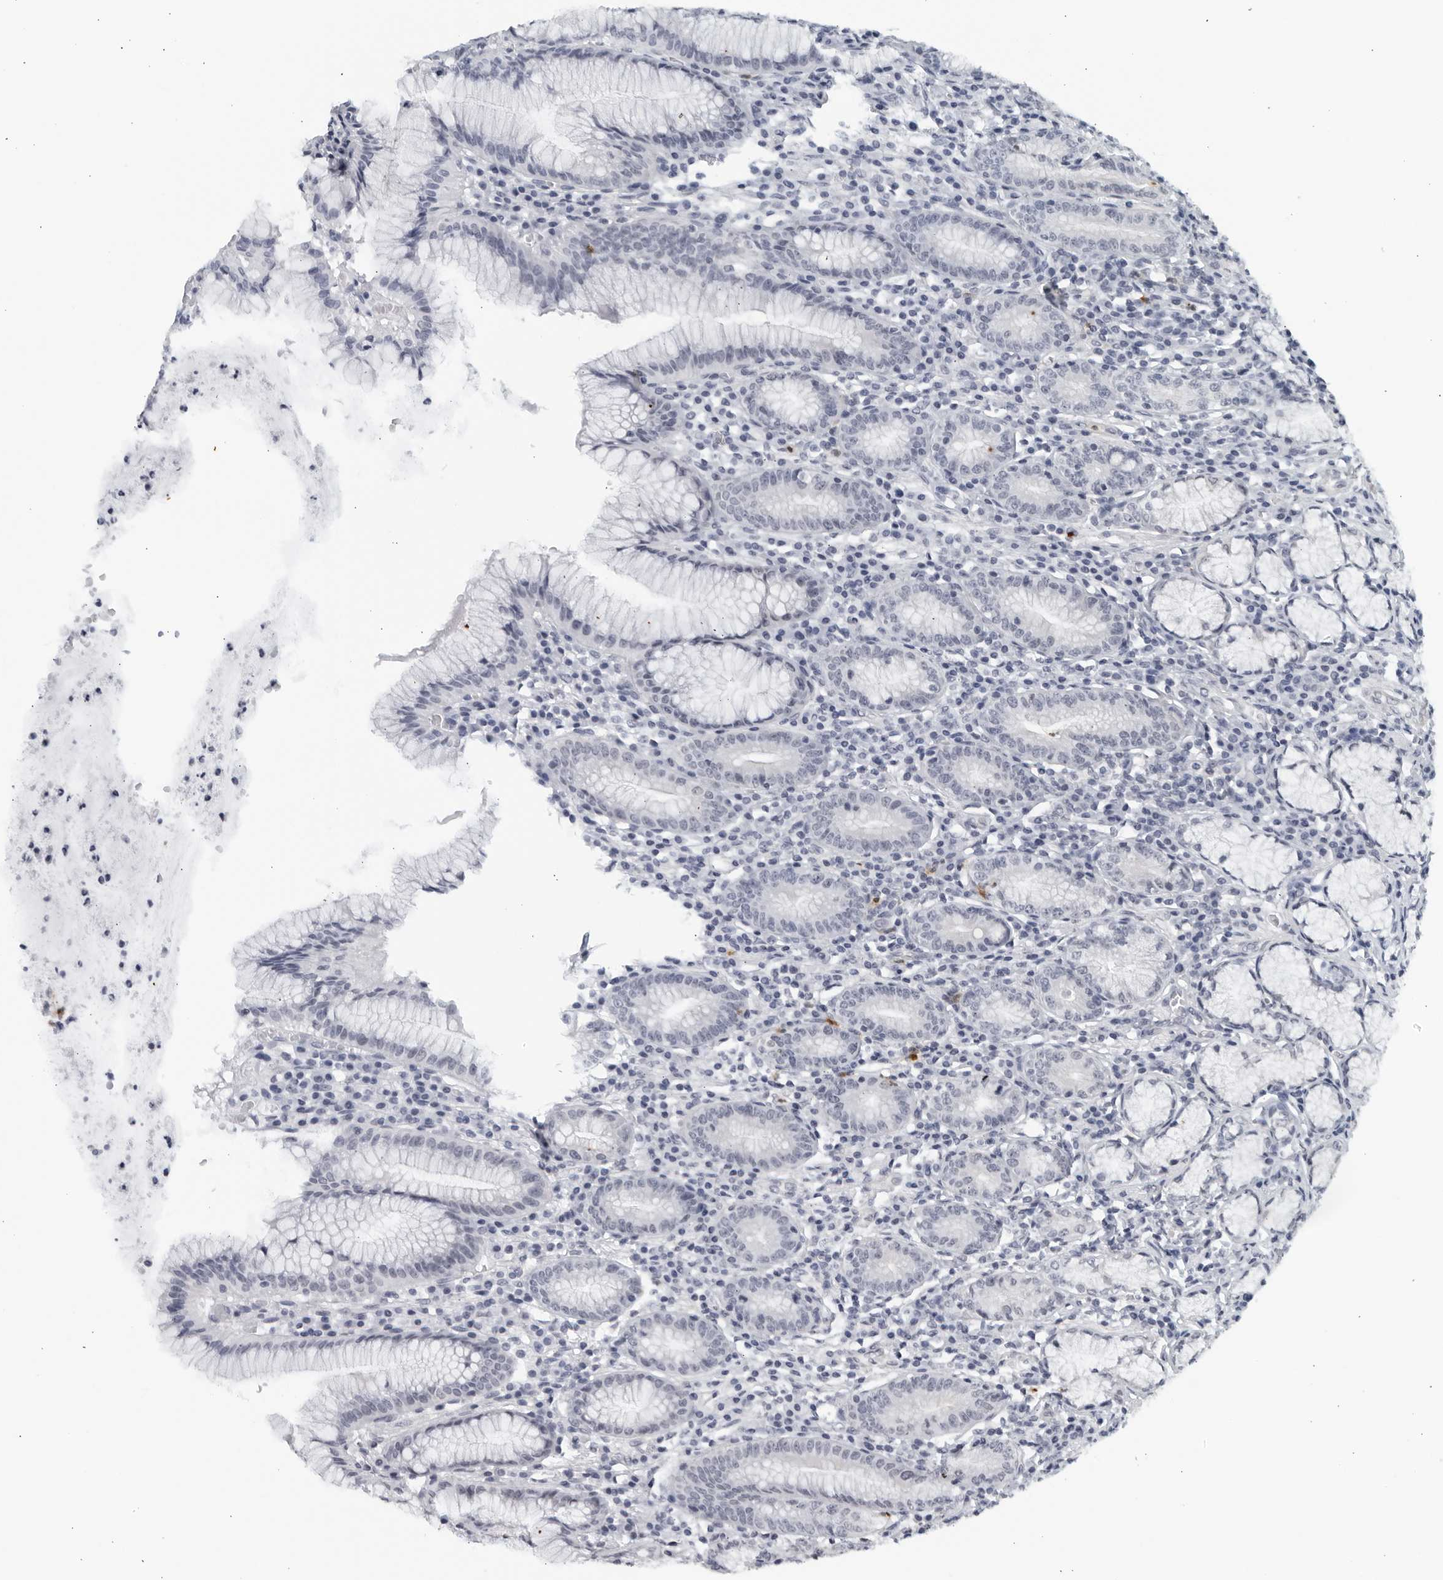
{"staining": {"intensity": "negative", "quantity": "none", "location": "none"}, "tissue": "stomach", "cell_type": "Glandular cells", "image_type": "normal", "snomed": [{"axis": "morphology", "description": "Normal tissue, NOS"}, {"axis": "topography", "description": "Stomach"}], "caption": "A histopathology image of stomach stained for a protein shows no brown staining in glandular cells. (DAB (3,3'-diaminobenzidine) IHC with hematoxylin counter stain).", "gene": "KLK7", "patient": {"sex": "male", "age": 55}}